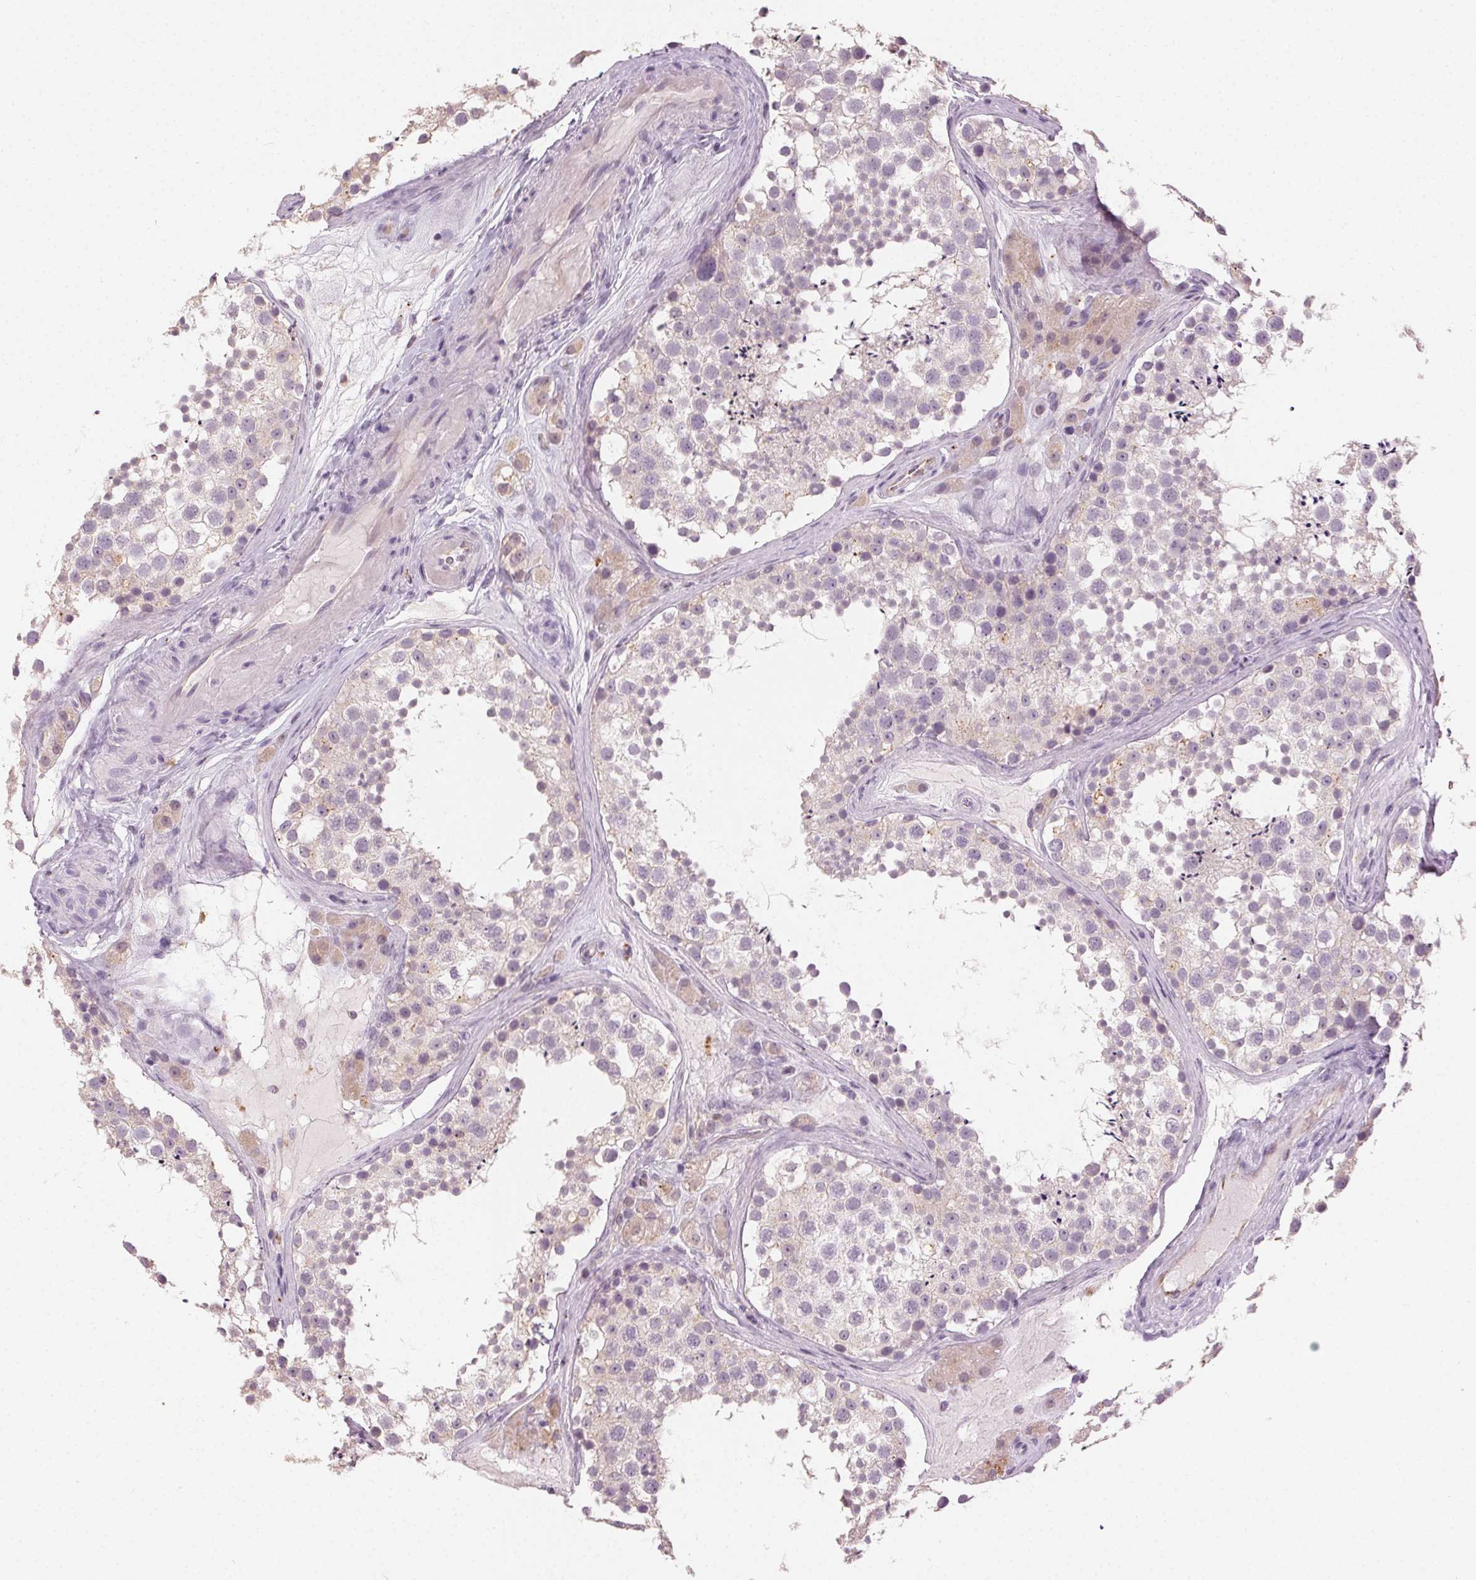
{"staining": {"intensity": "negative", "quantity": "none", "location": "none"}, "tissue": "testis", "cell_type": "Cells in seminiferous ducts", "image_type": "normal", "snomed": [{"axis": "morphology", "description": "Normal tissue, NOS"}, {"axis": "topography", "description": "Testis"}], "caption": "An immunohistochemistry photomicrograph of normal testis is shown. There is no staining in cells in seminiferous ducts of testis. (Stains: DAB (3,3'-diaminobenzidine) IHC with hematoxylin counter stain, Microscopy: brightfield microscopy at high magnification).", "gene": "CLTRN", "patient": {"sex": "male", "age": 41}}